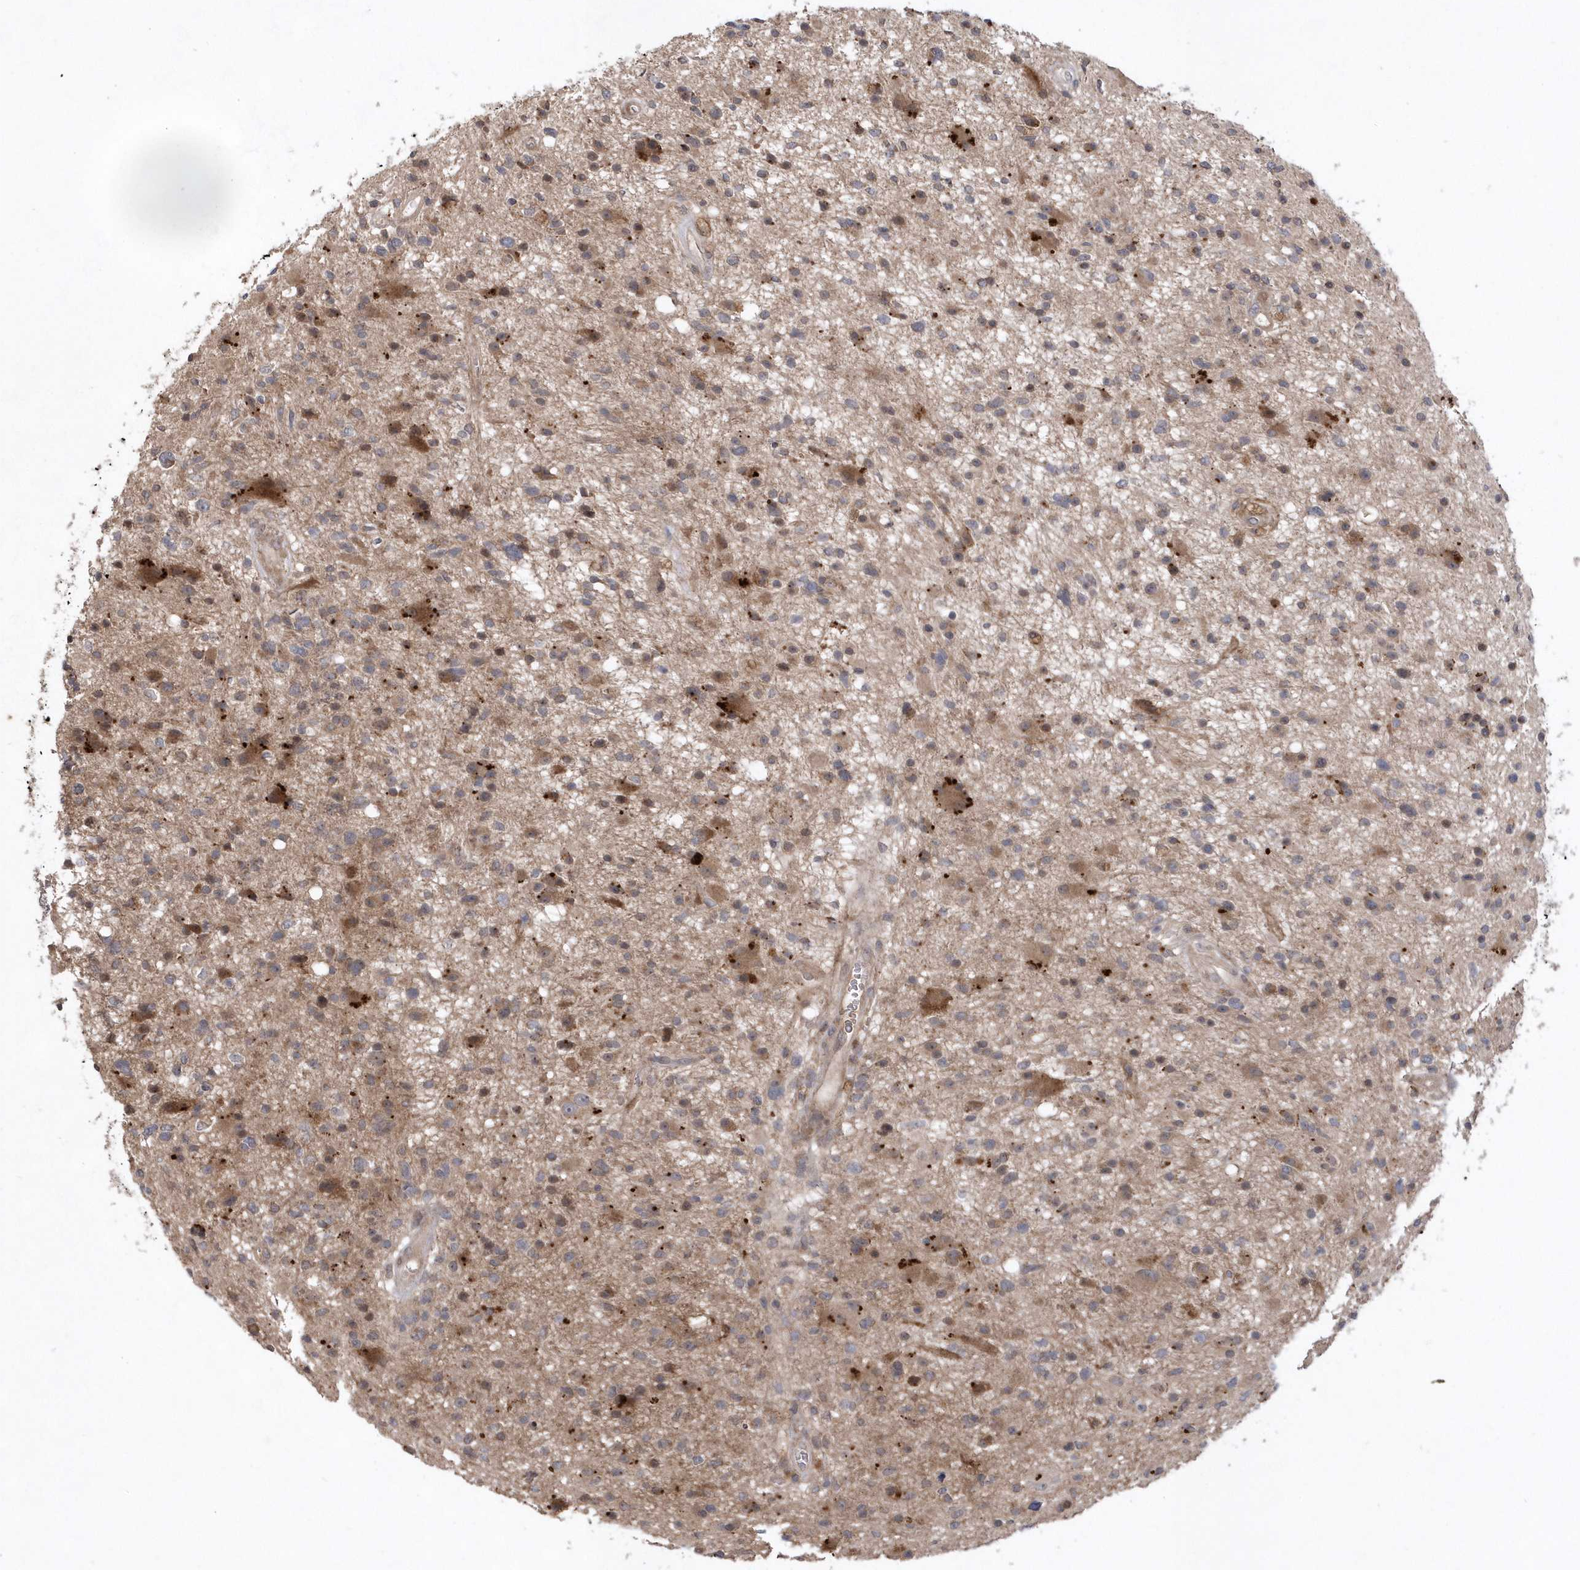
{"staining": {"intensity": "weak", "quantity": "<25%", "location": "cytoplasmic/membranous"}, "tissue": "glioma", "cell_type": "Tumor cells", "image_type": "cancer", "snomed": [{"axis": "morphology", "description": "Glioma, malignant, High grade"}, {"axis": "topography", "description": "Brain"}], "caption": "High power microscopy micrograph of an immunohistochemistry (IHC) image of glioma, revealing no significant staining in tumor cells.", "gene": "HMGCS1", "patient": {"sex": "male", "age": 33}}